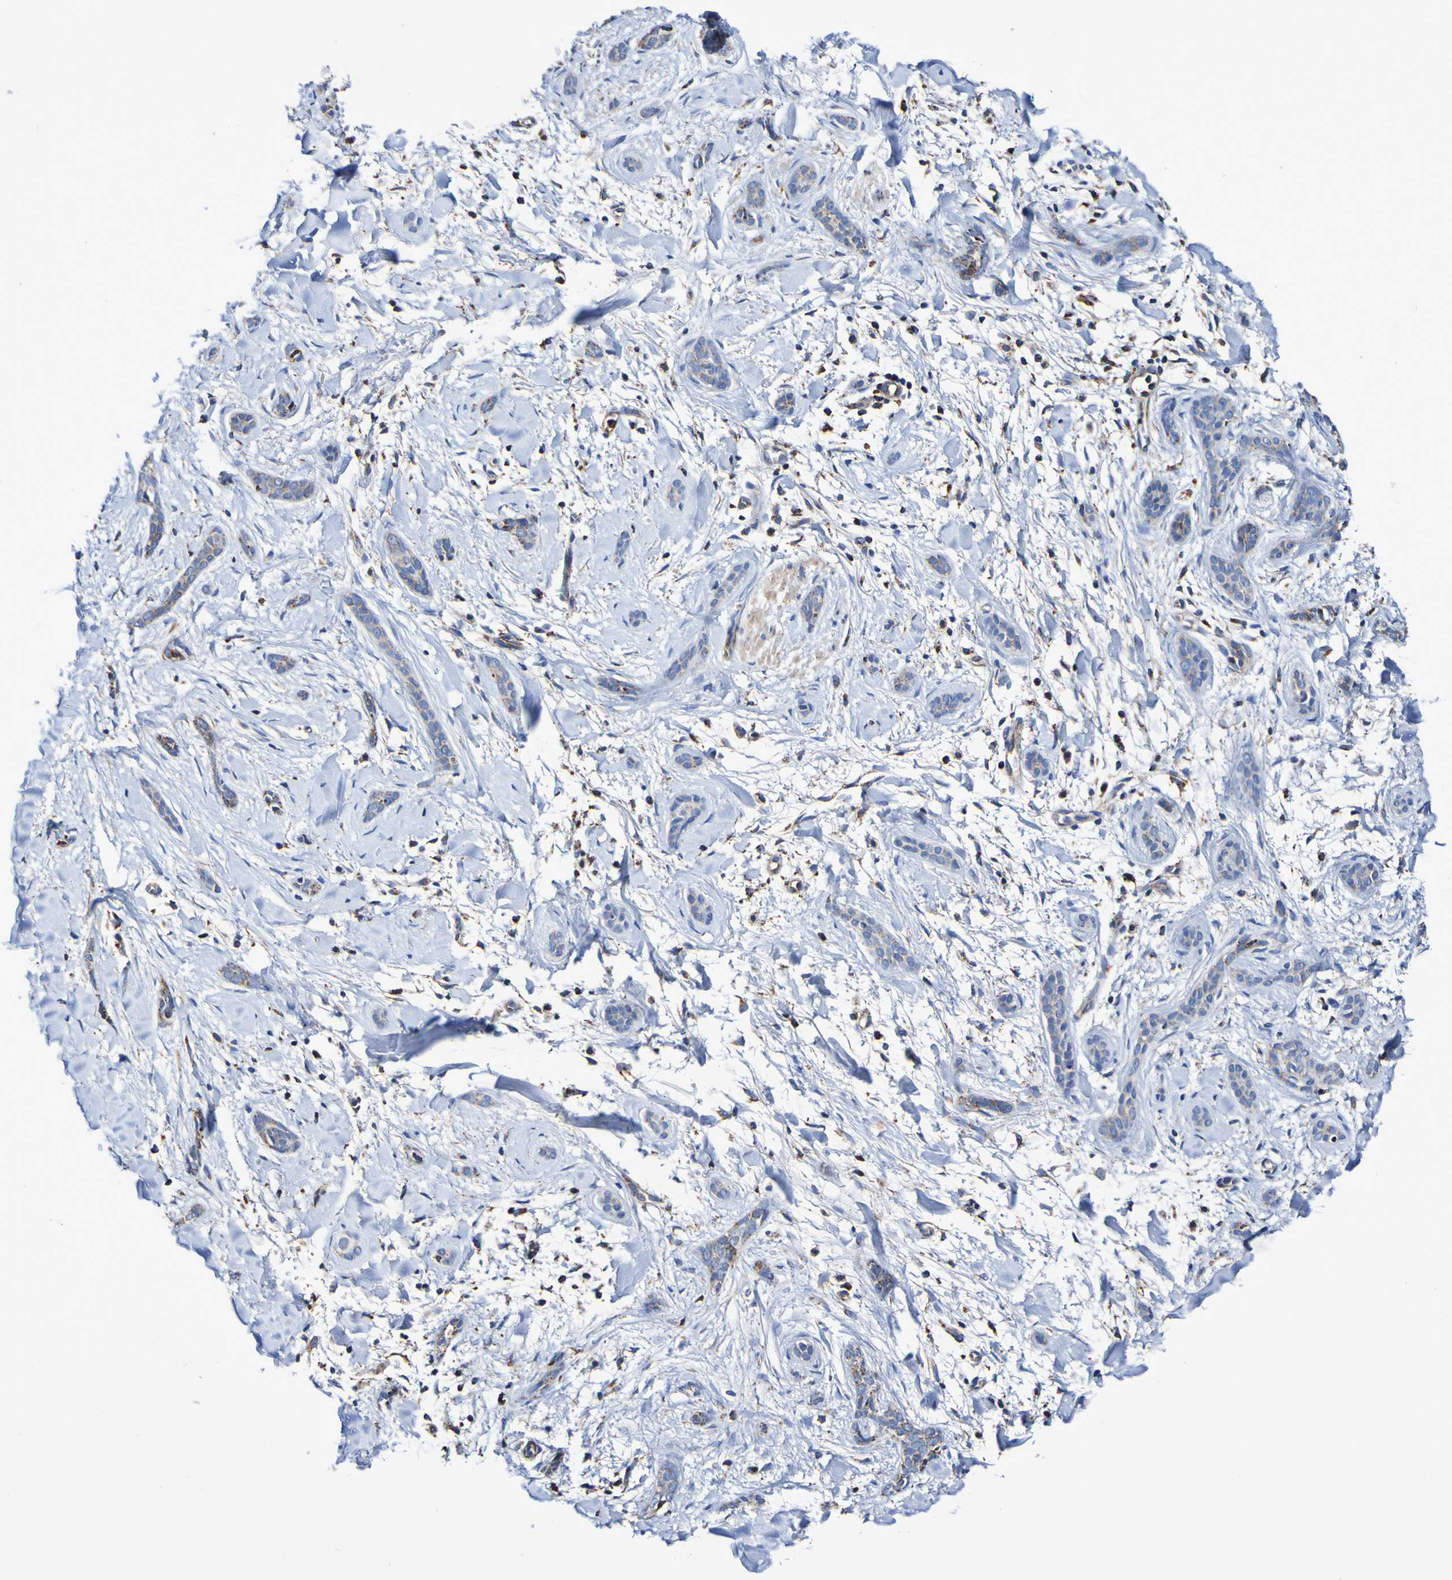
{"staining": {"intensity": "weak", "quantity": "25%-75%", "location": "cytoplasmic/membranous"}, "tissue": "skin cancer", "cell_type": "Tumor cells", "image_type": "cancer", "snomed": [{"axis": "morphology", "description": "Basal cell carcinoma"}, {"axis": "morphology", "description": "Adnexal tumor, benign"}, {"axis": "topography", "description": "Skin"}], "caption": "Protein staining of skin benign adnexal tumor tissue shows weak cytoplasmic/membranous expression in approximately 25%-75% of tumor cells.", "gene": "IL18R1", "patient": {"sex": "female", "age": 42}}